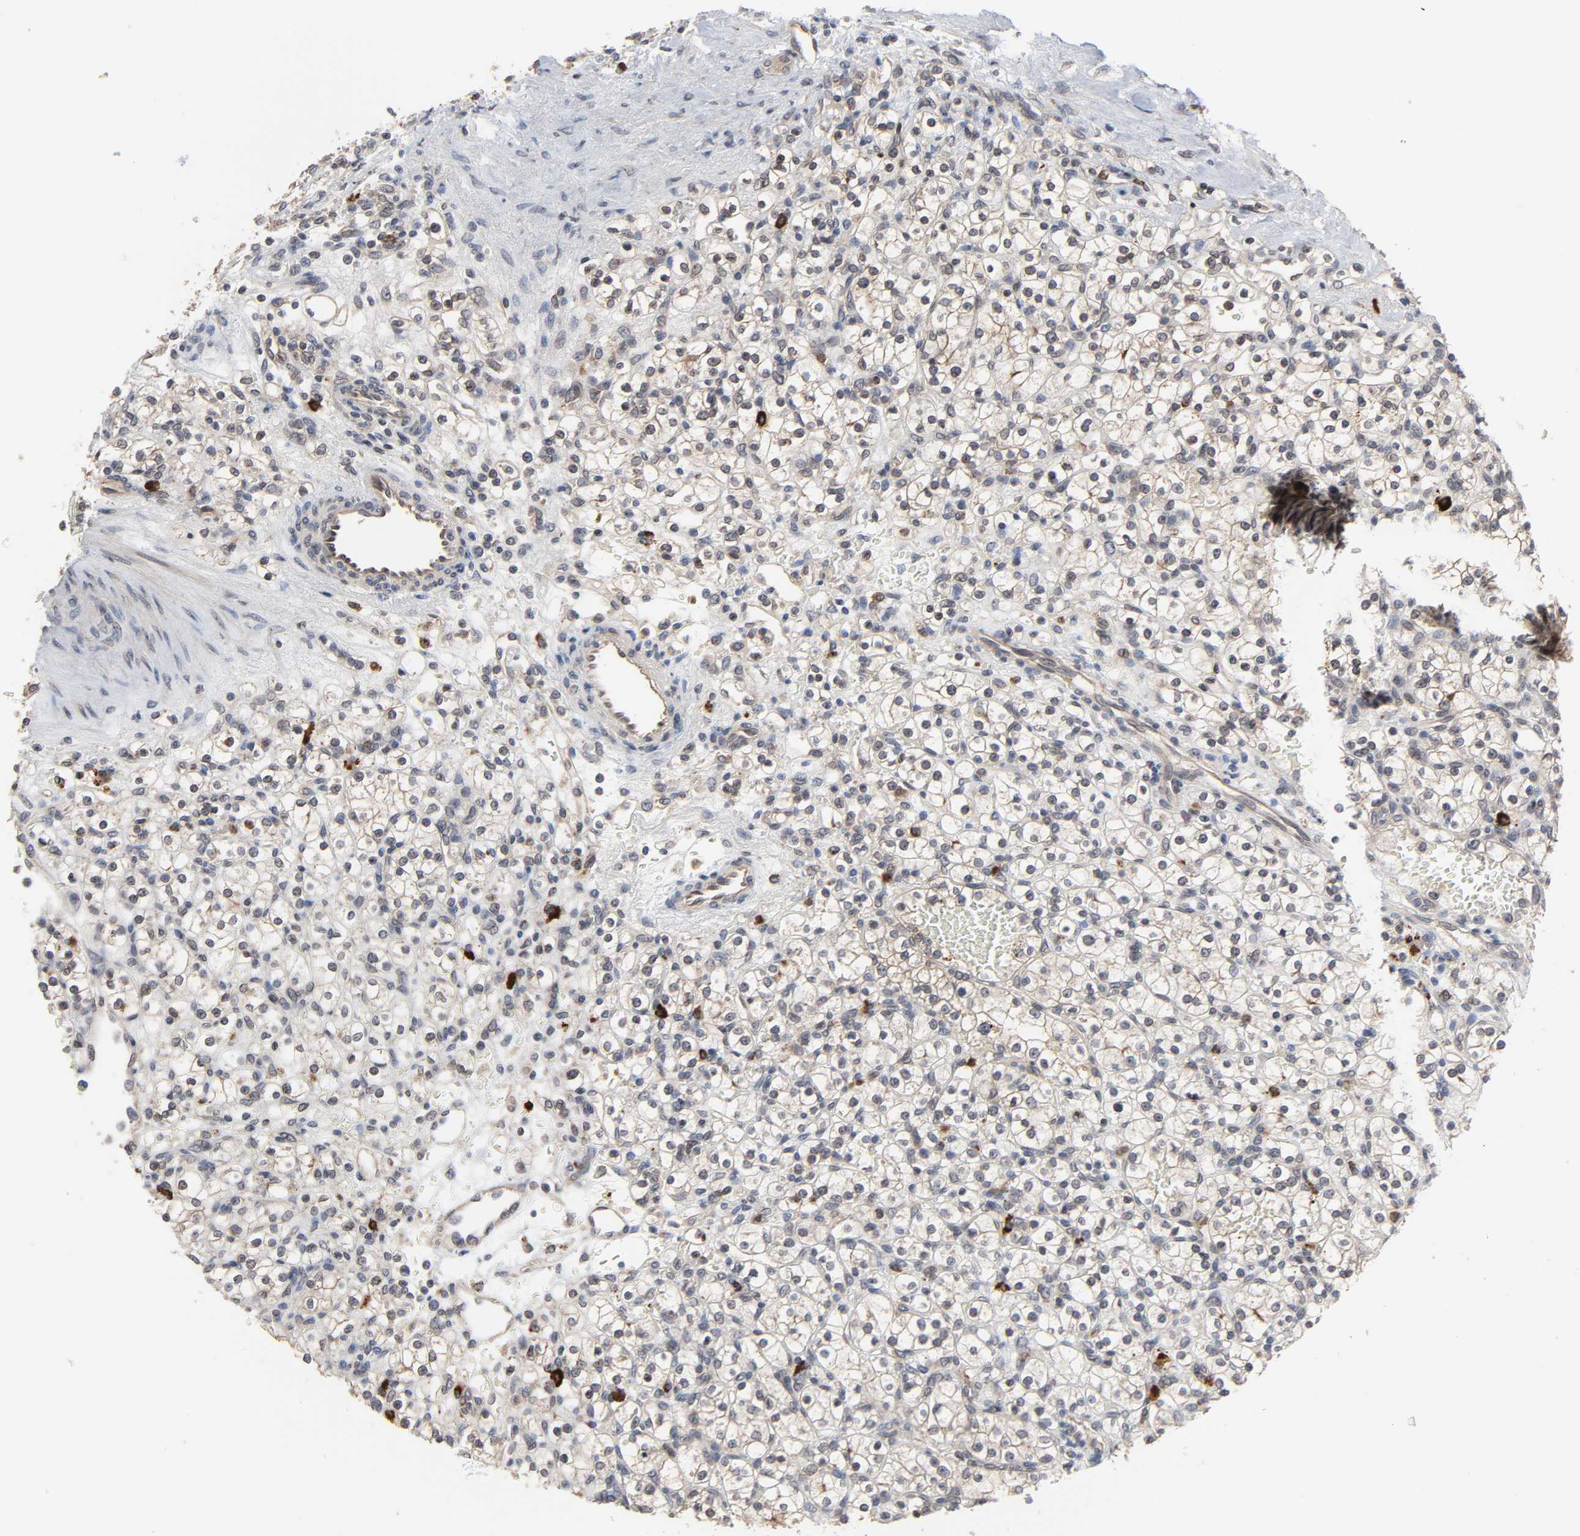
{"staining": {"intensity": "weak", "quantity": "<25%", "location": "cytoplasmic/membranous"}, "tissue": "renal cancer", "cell_type": "Tumor cells", "image_type": "cancer", "snomed": [{"axis": "morphology", "description": "Normal tissue, NOS"}, {"axis": "morphology", "description": "Adenocarcinoma, NOS"}, {"axis": "topography", "description": "Kidney"}], "caption": "This is an immunohistochemistry (IHC) image of adenocarcinoma (renal). There is no staining in tumor cells.", "gene": "CCDC175", "patient": {"sex": "female", "age": 55}}